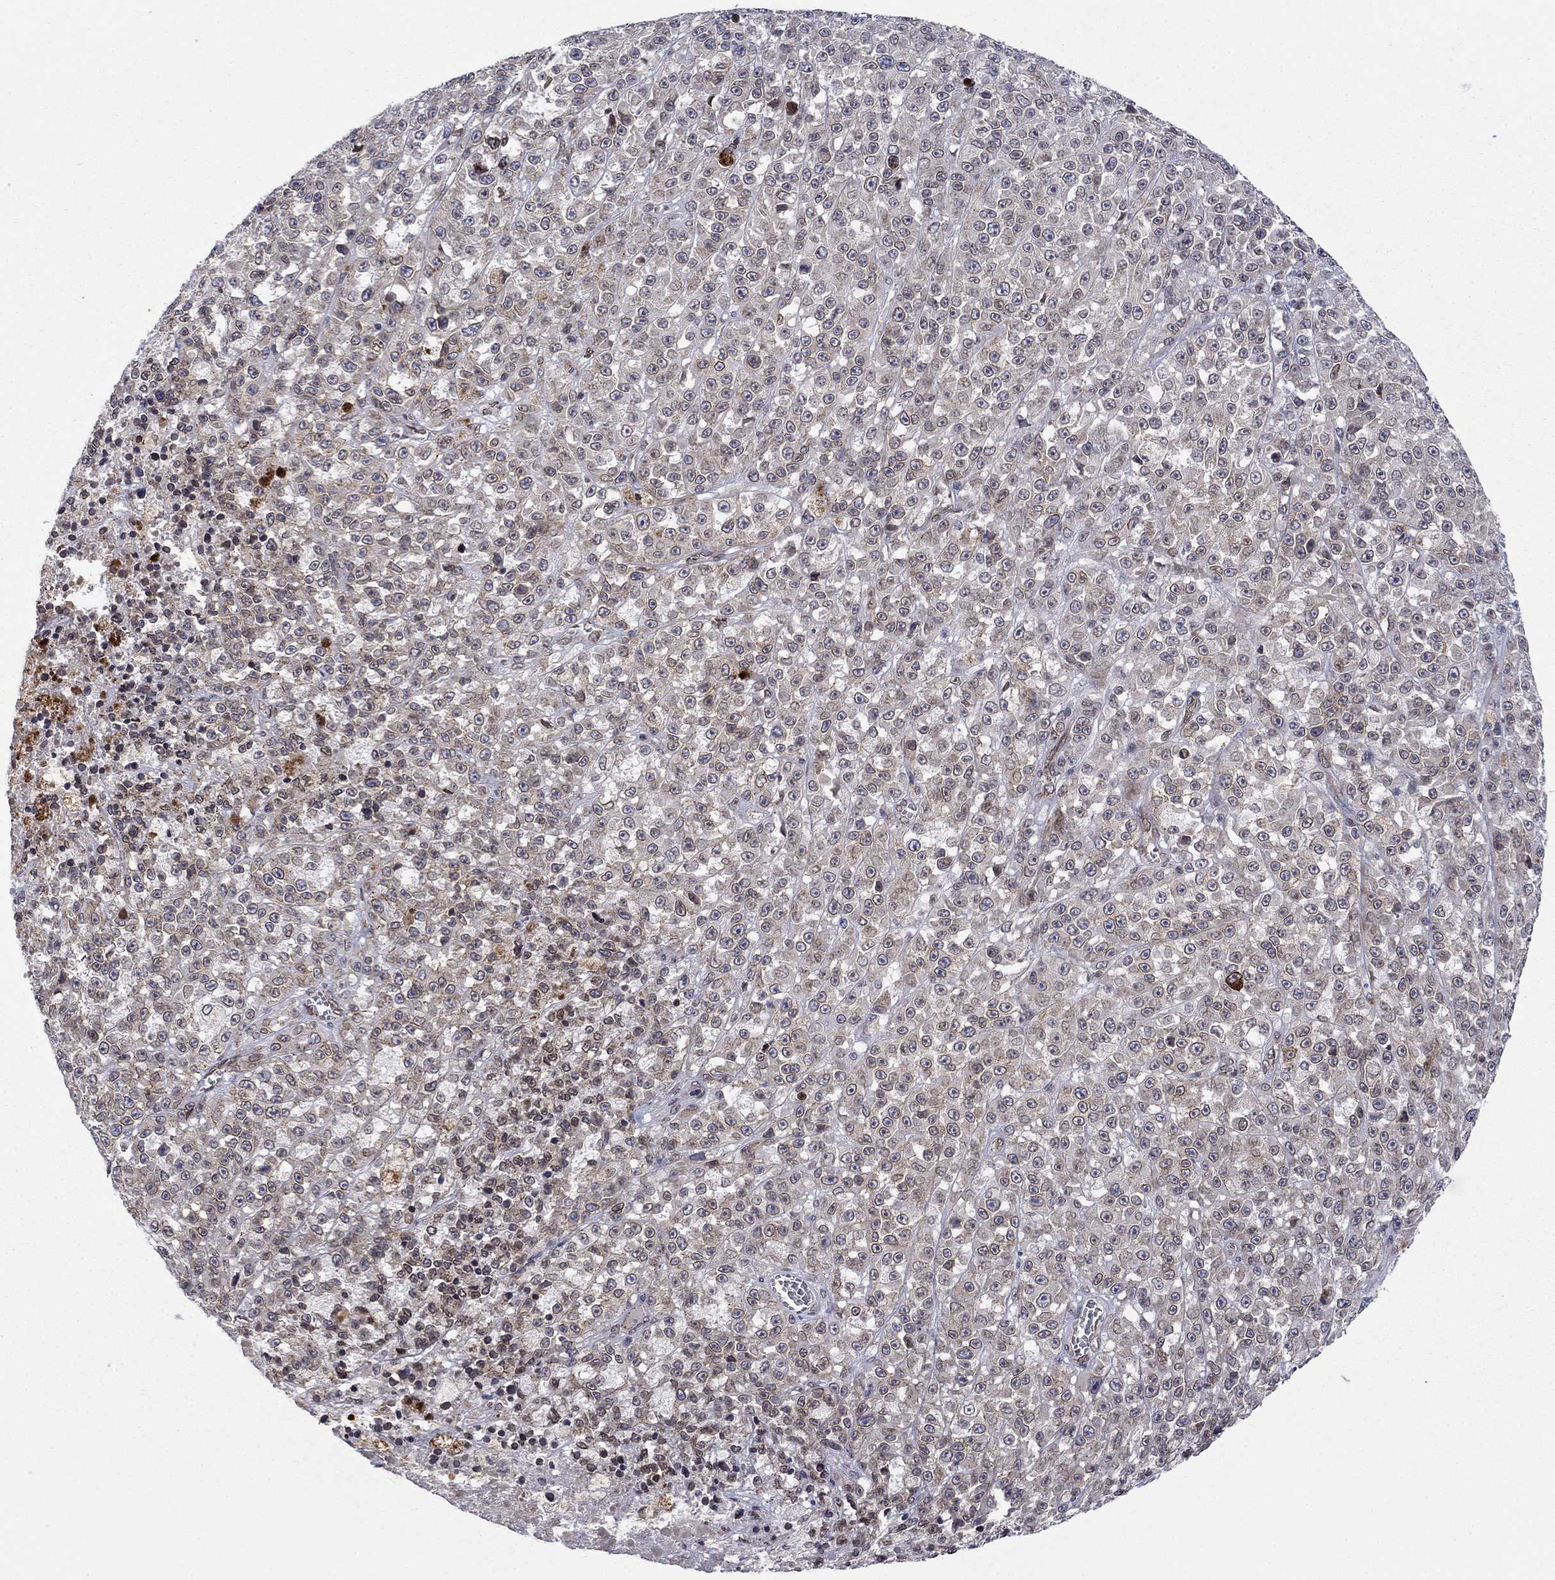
{"staining": {"intensity": "negative", "quantity": "none", "location": "none"}, "tissue": "melanoma", "cell_type": "Tumor cells", "image_type": "cancer", "snomed": [{"axis": "morphology", "description": "Malignant melanoma, NOS"}, {"axis": "topography", "description": "Skin"}], "caption": "Photomicrograph shows no significant protein expression in tumor cells of malignant melanoma. (Brightfield microscopy of DAB (3,3'-diaminobenzidine) immunohistochemistry at high magnification).", "gene": "EMC9", "patient": {"sex": "female", "age": 58}}